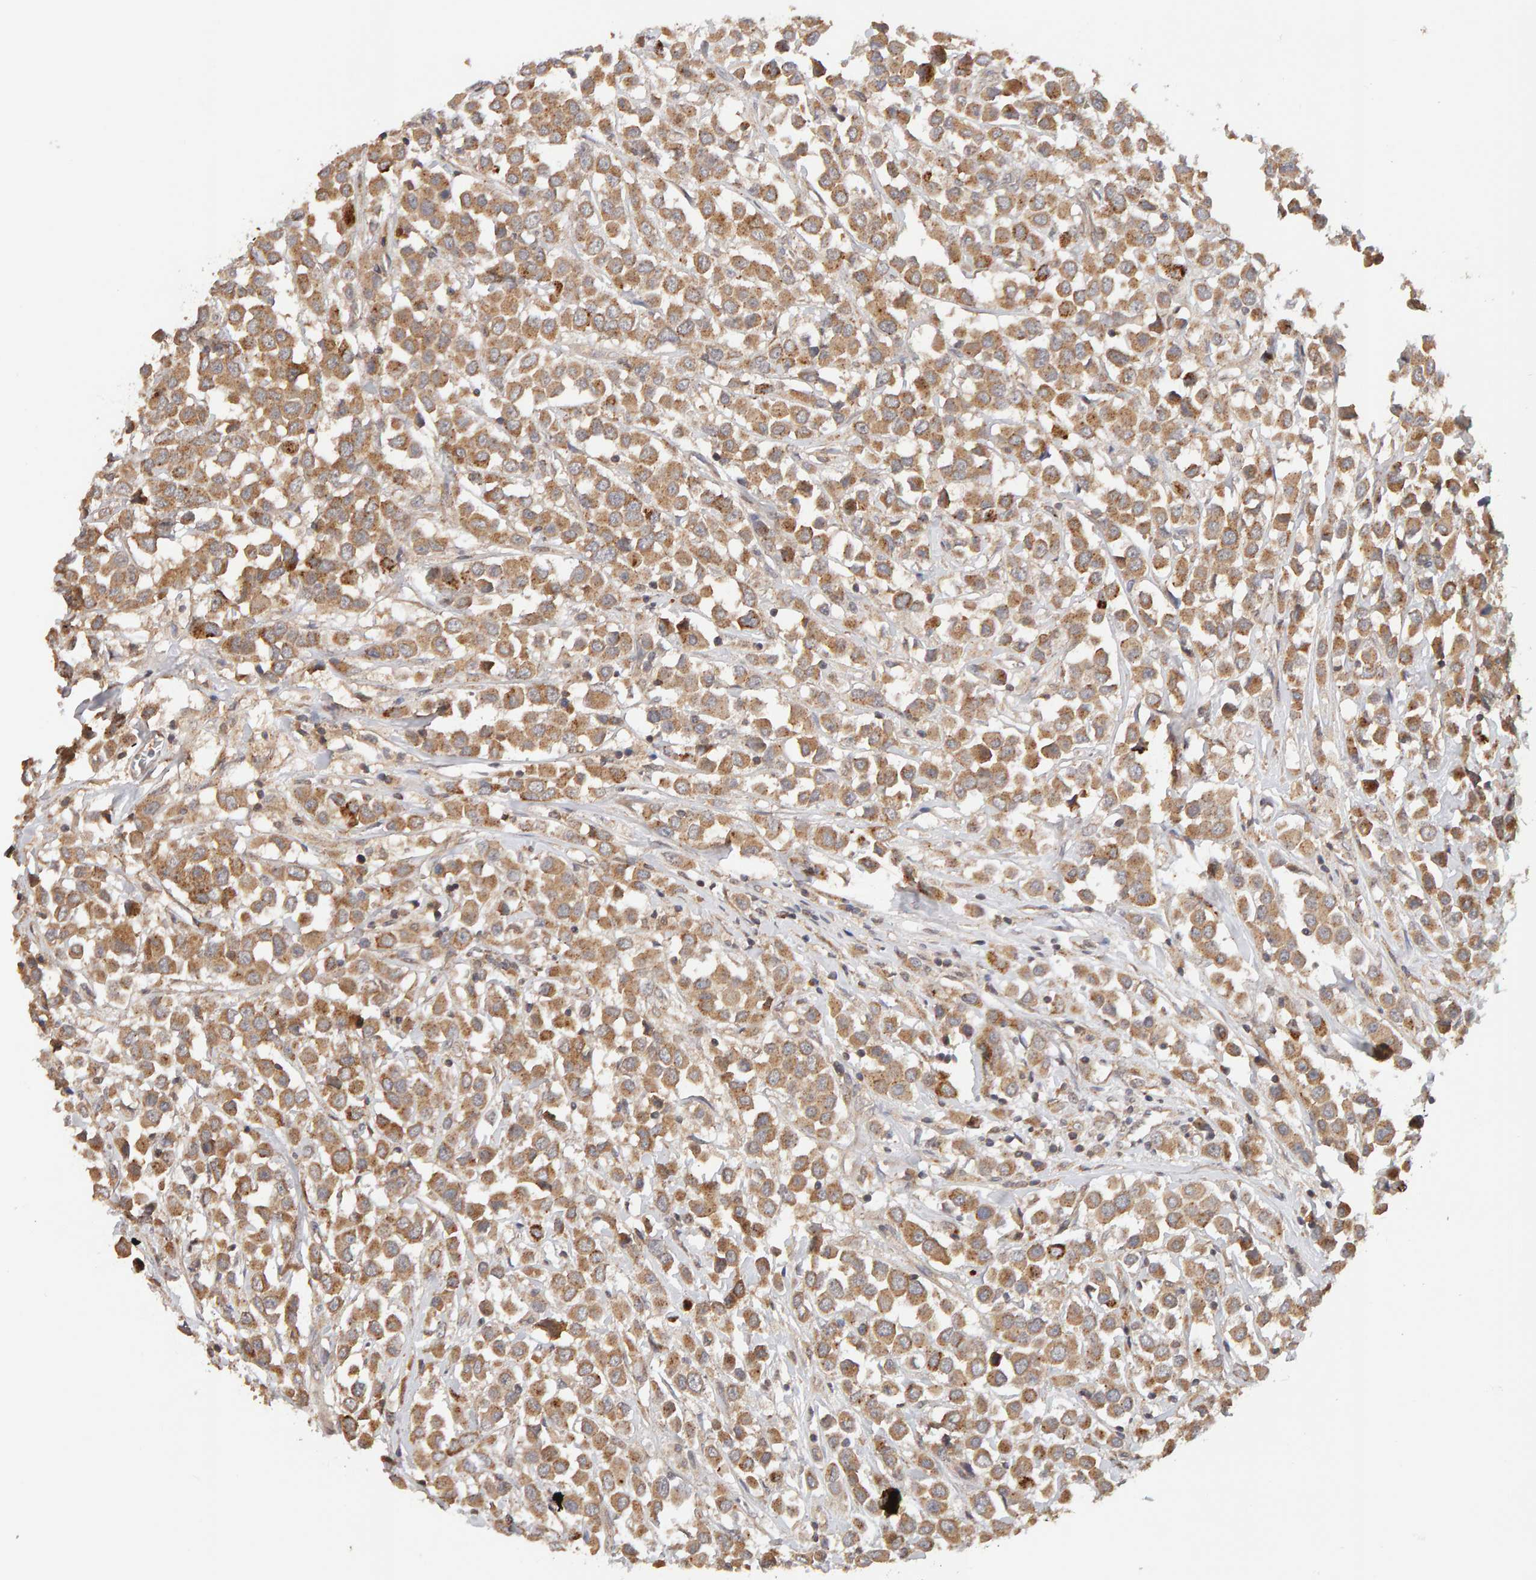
{"staining": {"intensity": "moderate", "quantity": ">75%", "location": "cytoplasmic/membranous"}, "tissue": "breast cancer", "cell_type": "Tumor cells", "image_type": "cancer", "snomed": [{"axis": "morphology", "description": "Duct carcinoma"}, {"axis": "topography", "description": "Breast"}], "caption": "Moderate cytoplasmic/membranous positivity for a protein is present in approximately >75% of tumor cells of breast cancer (intraductal carcinoma) using IHC.", "gene": "DNAJC7", "patient": {"sex": "female", "age": 61}}